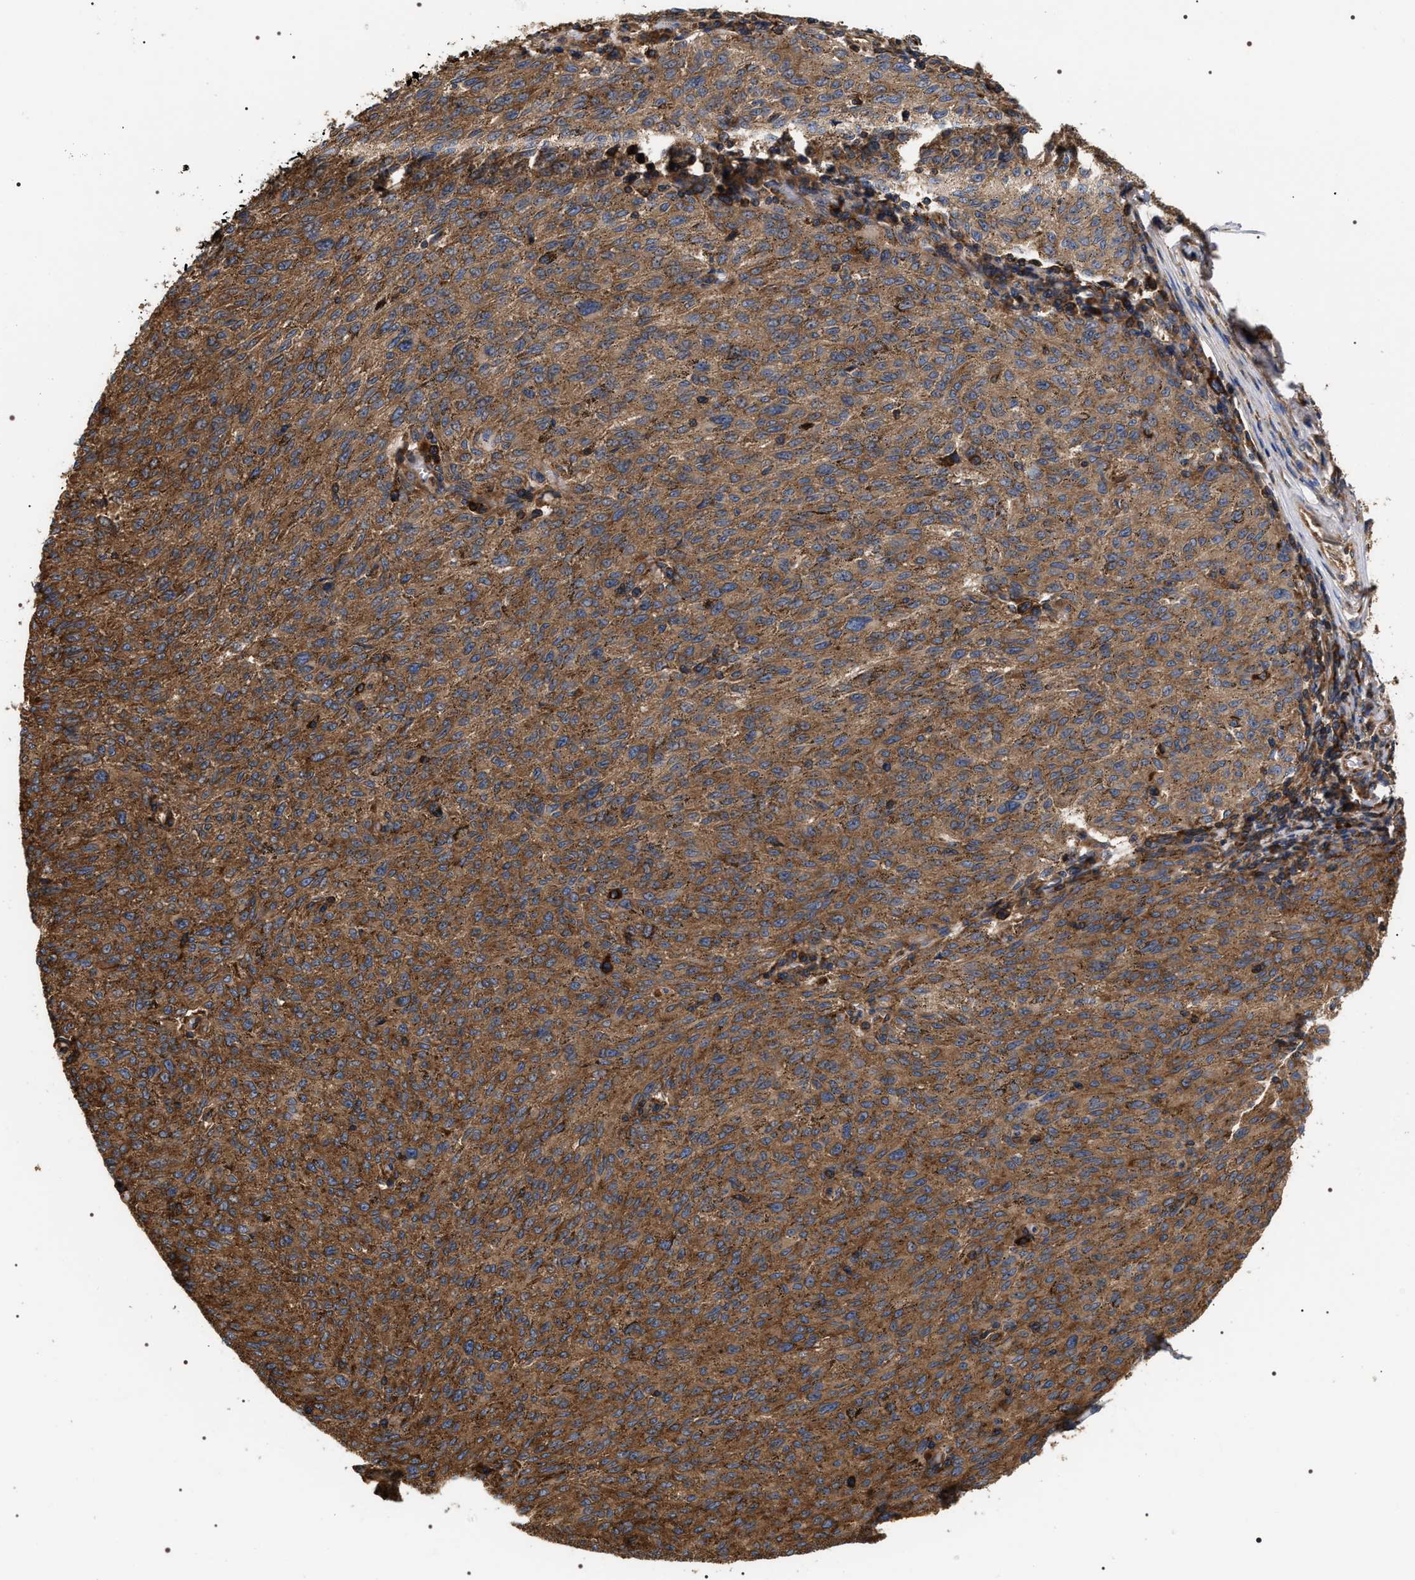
{"staining": {"intensity": "strong", "quantity": ">75%", "location": "cytoplasmic/membranous"}, "tissue": "melanoma", "cell_type": "Tumor cells", "image_type": "cancer", "snomed": [{"axis": "morphology", "description": "Malignant melanoma, NOS"}, {"axis": "topography", "description": "Skin"}], "caption": "There is high levels of strong cytoplasmic/membranous staining in tumor cells of malignant melanoma, as demonstrated by immunohistochemical staining (brown color).", "gene": "SERBP1", "patient": {"sex": "female", "age": 72}}